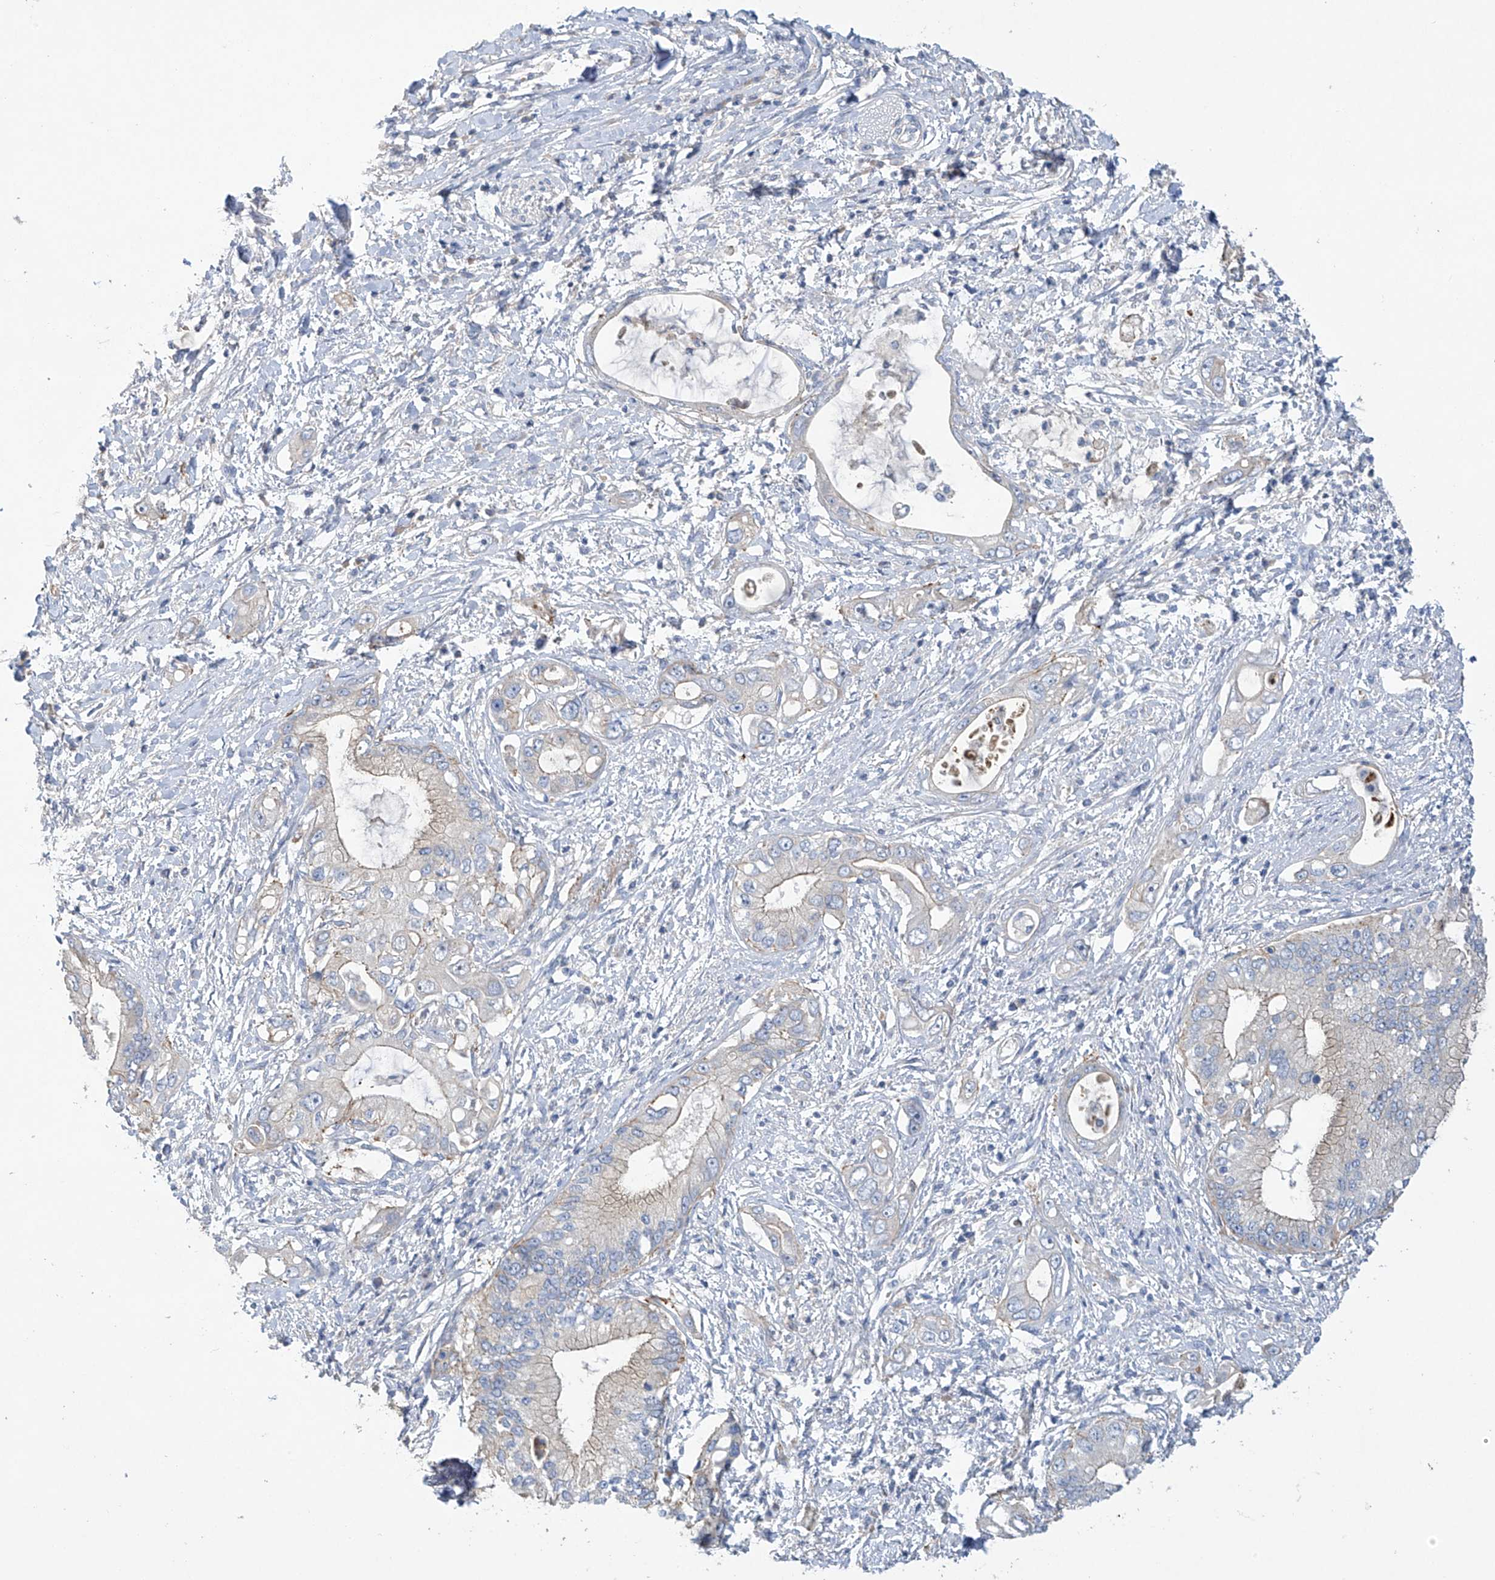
{"staining": {"intensity": "weak", "quantity": "25%-75%", "location": "cytoplasmic/membranous"}, "tissue": "pancreatic cancer", "cell_type": "Tumor cells", "image_type": "cancer", "snomed": [{"axis": "morphology", "description": "Inflammation, NOS"}, {"axis": "morphology", "description": "Adenocarcinoma, NOS"}, {"axis": "topography", "description": "Pancreas"}], "caption": "DAB immunohistochemical staining of human pancreatic cancer (adenocarcinoma) demonstrates weak cytoplasmic/membranous protein positivity in approximately 25%-75% of tumor cells. (brown staining indicates protein expression, while blue staining denotes nuclei).", "gene": "PRSS12", "patient": {"sex": "female", "age": 56}}